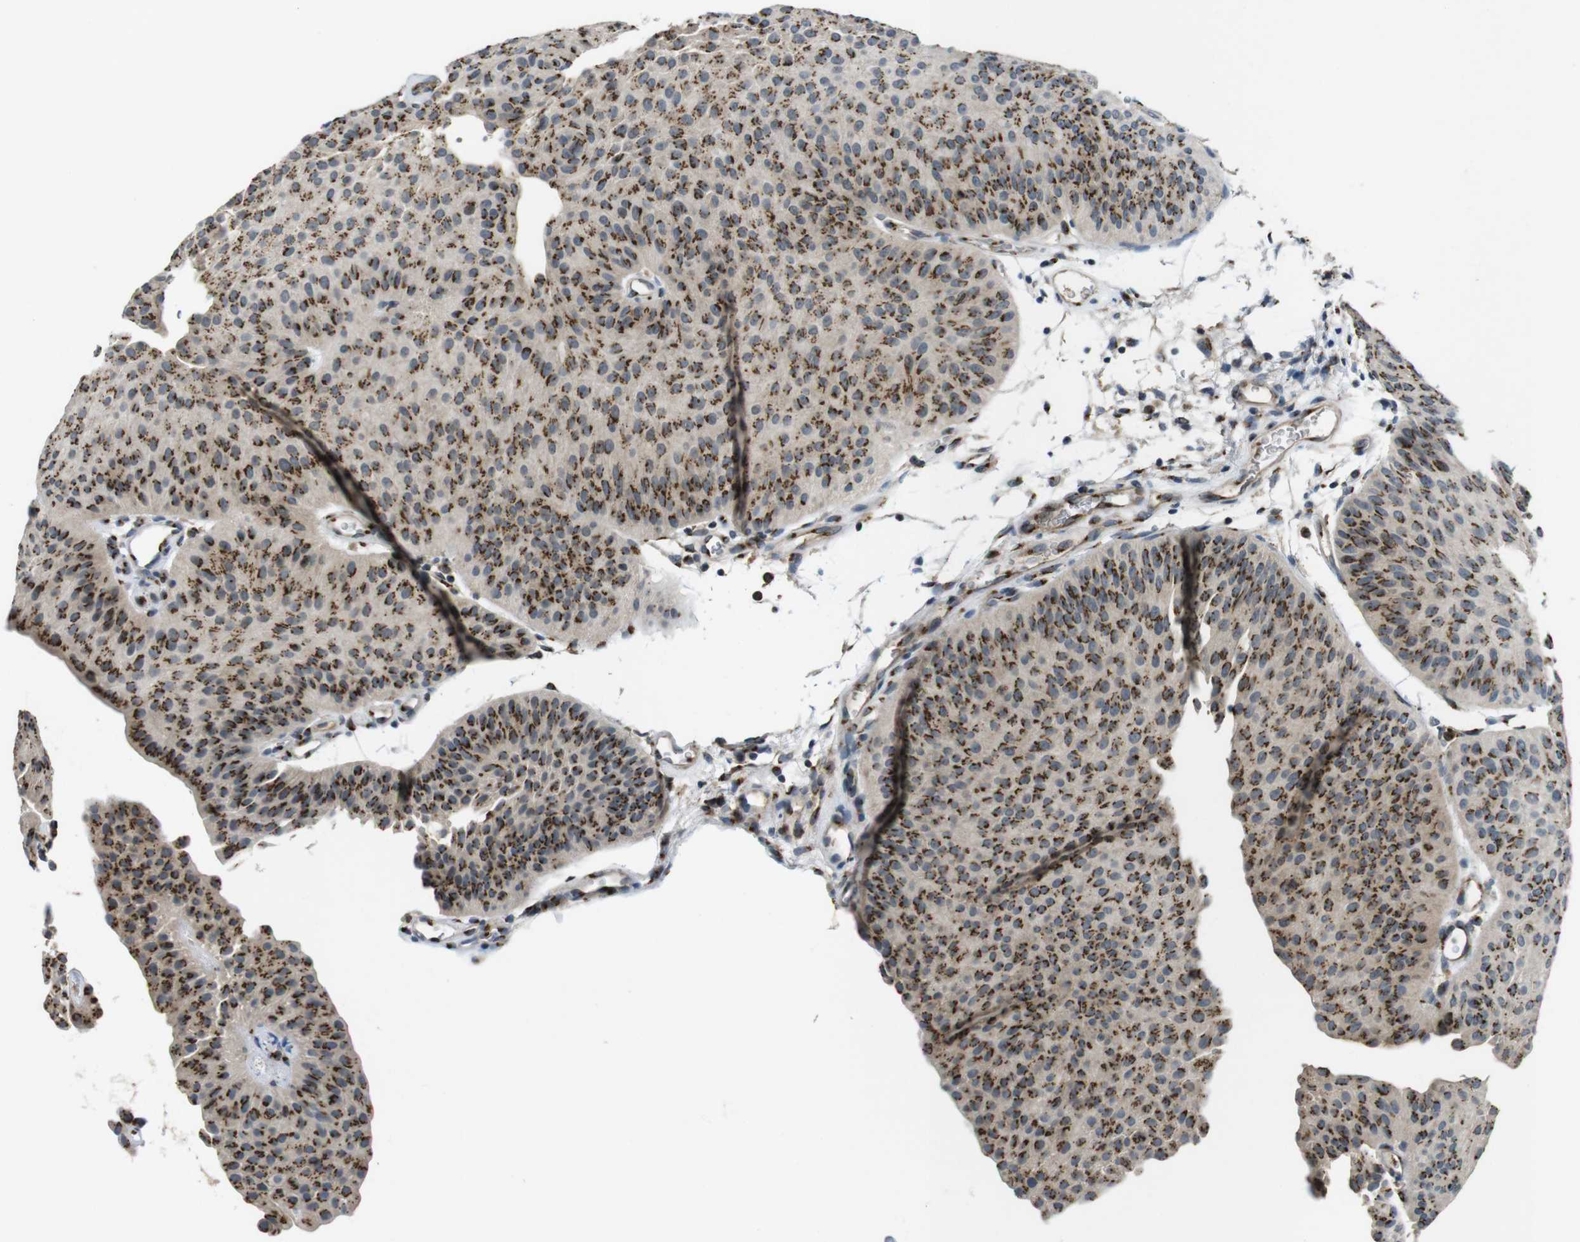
{"staining": {"intensity": "strong", "quantity": ">75%", "location": "cytoplasmic/membranous"}, "tissue": "urothelial cancer", "cell_type": "Tumor cells", "image_type": "cancer", "snomed": [{"axis": "morphology", "description": "Urothelial carcinoma, Low grade"}, {"axis": "topography", "description": "Urinary bladder"}], "caption": "Immunohistochemistry image of human urothelial cancer stained for a protein (brown), which exhibits high levels of strong cytoplasmic/membranous expression in approximately >75% of tumor cells.", "gene": "ZFPL1", "patient": {"sex": "female", "age": 60}}